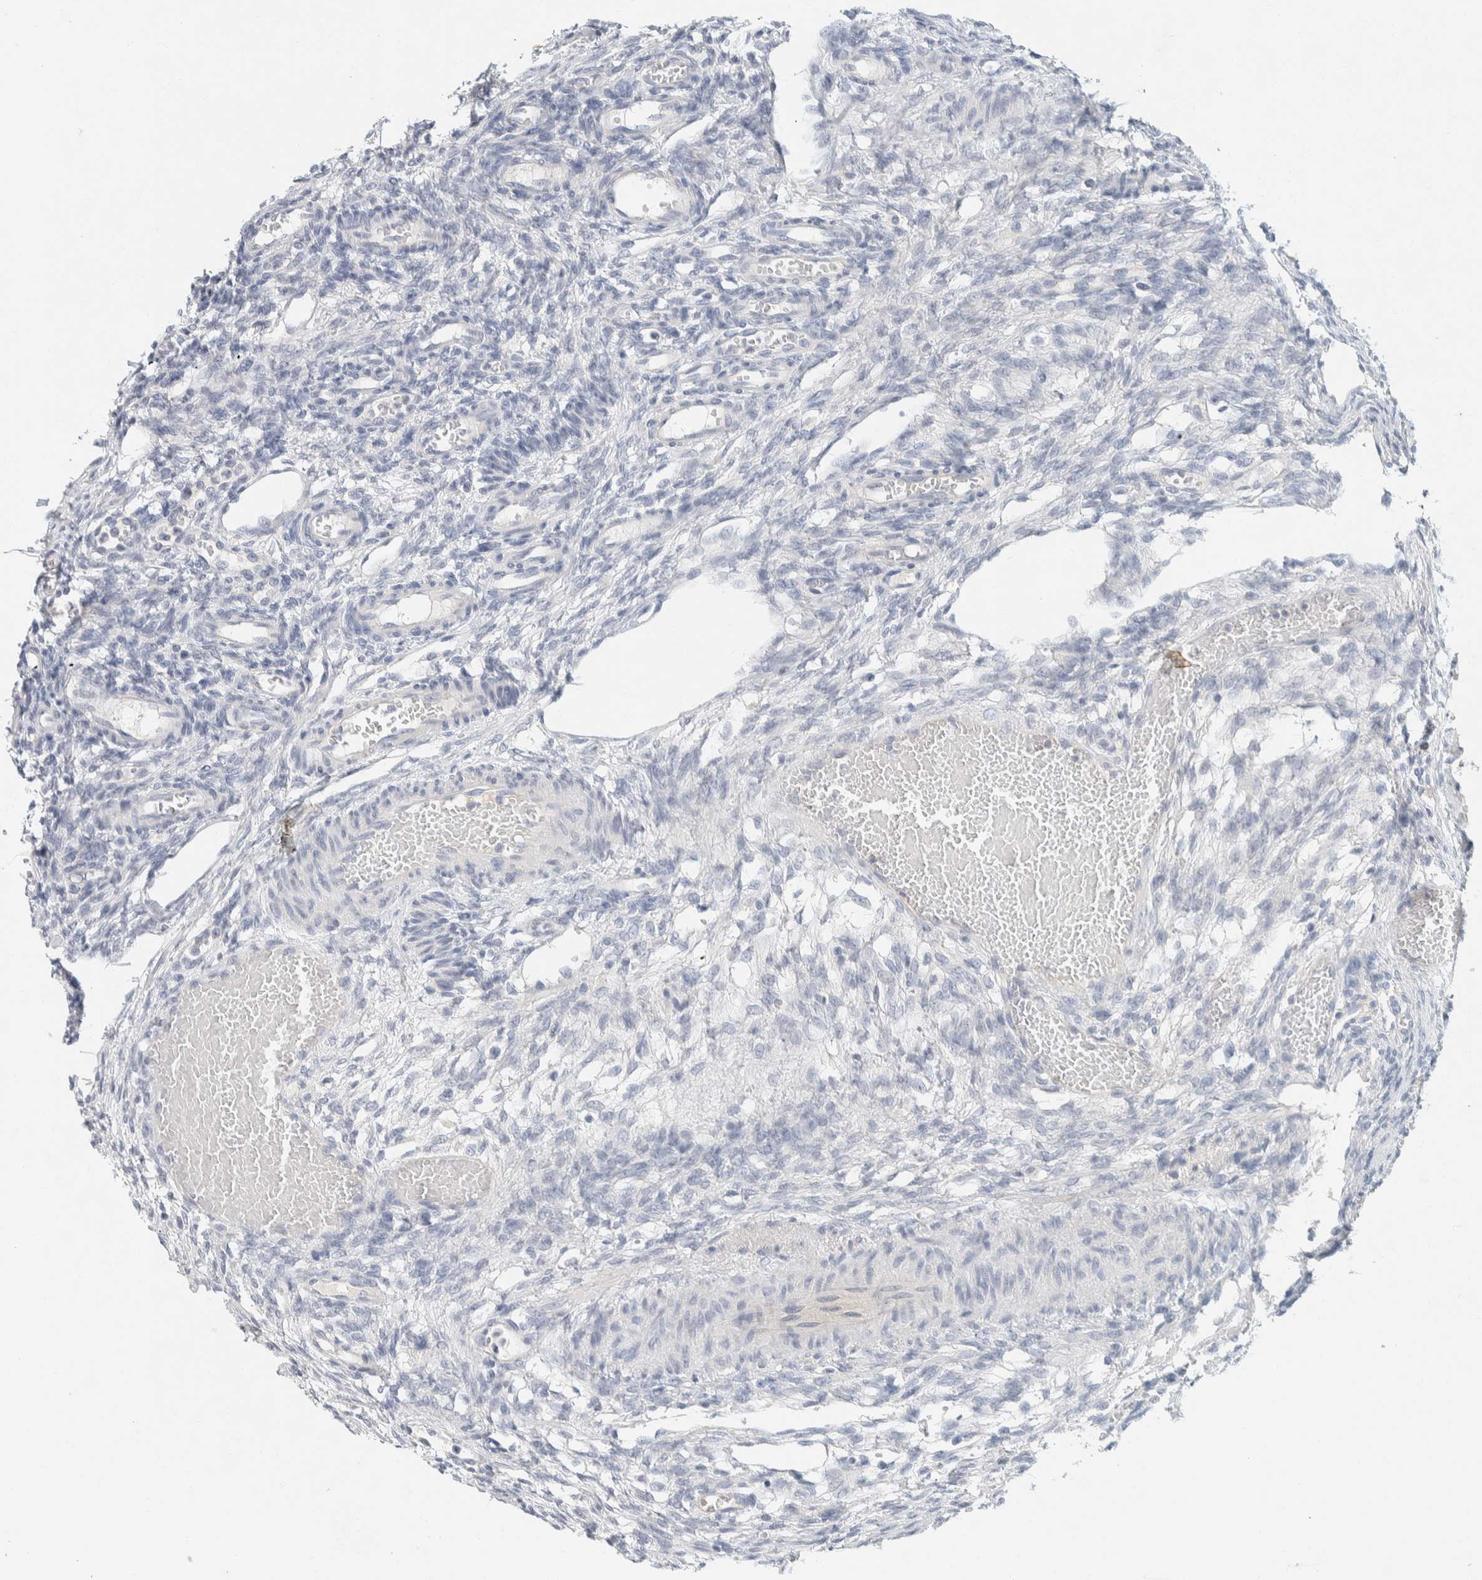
{"staining": {"intensity": "negative", "quantity": "none", "location": "none"}, "tissue": "ovary", "cell_type": "Follicle cells", "image_type": "normal", "snomed": [{"axis": "morphology", "description": "Normal tissue, NOS"}, {"axis": "topography", "description": "Ovary"}], "caption": "This is an IHC image of benign ovary. There is no expression in follicle cells.", "gene": "ALOX12B", "patient": {"sex": "female", "age": 33}}